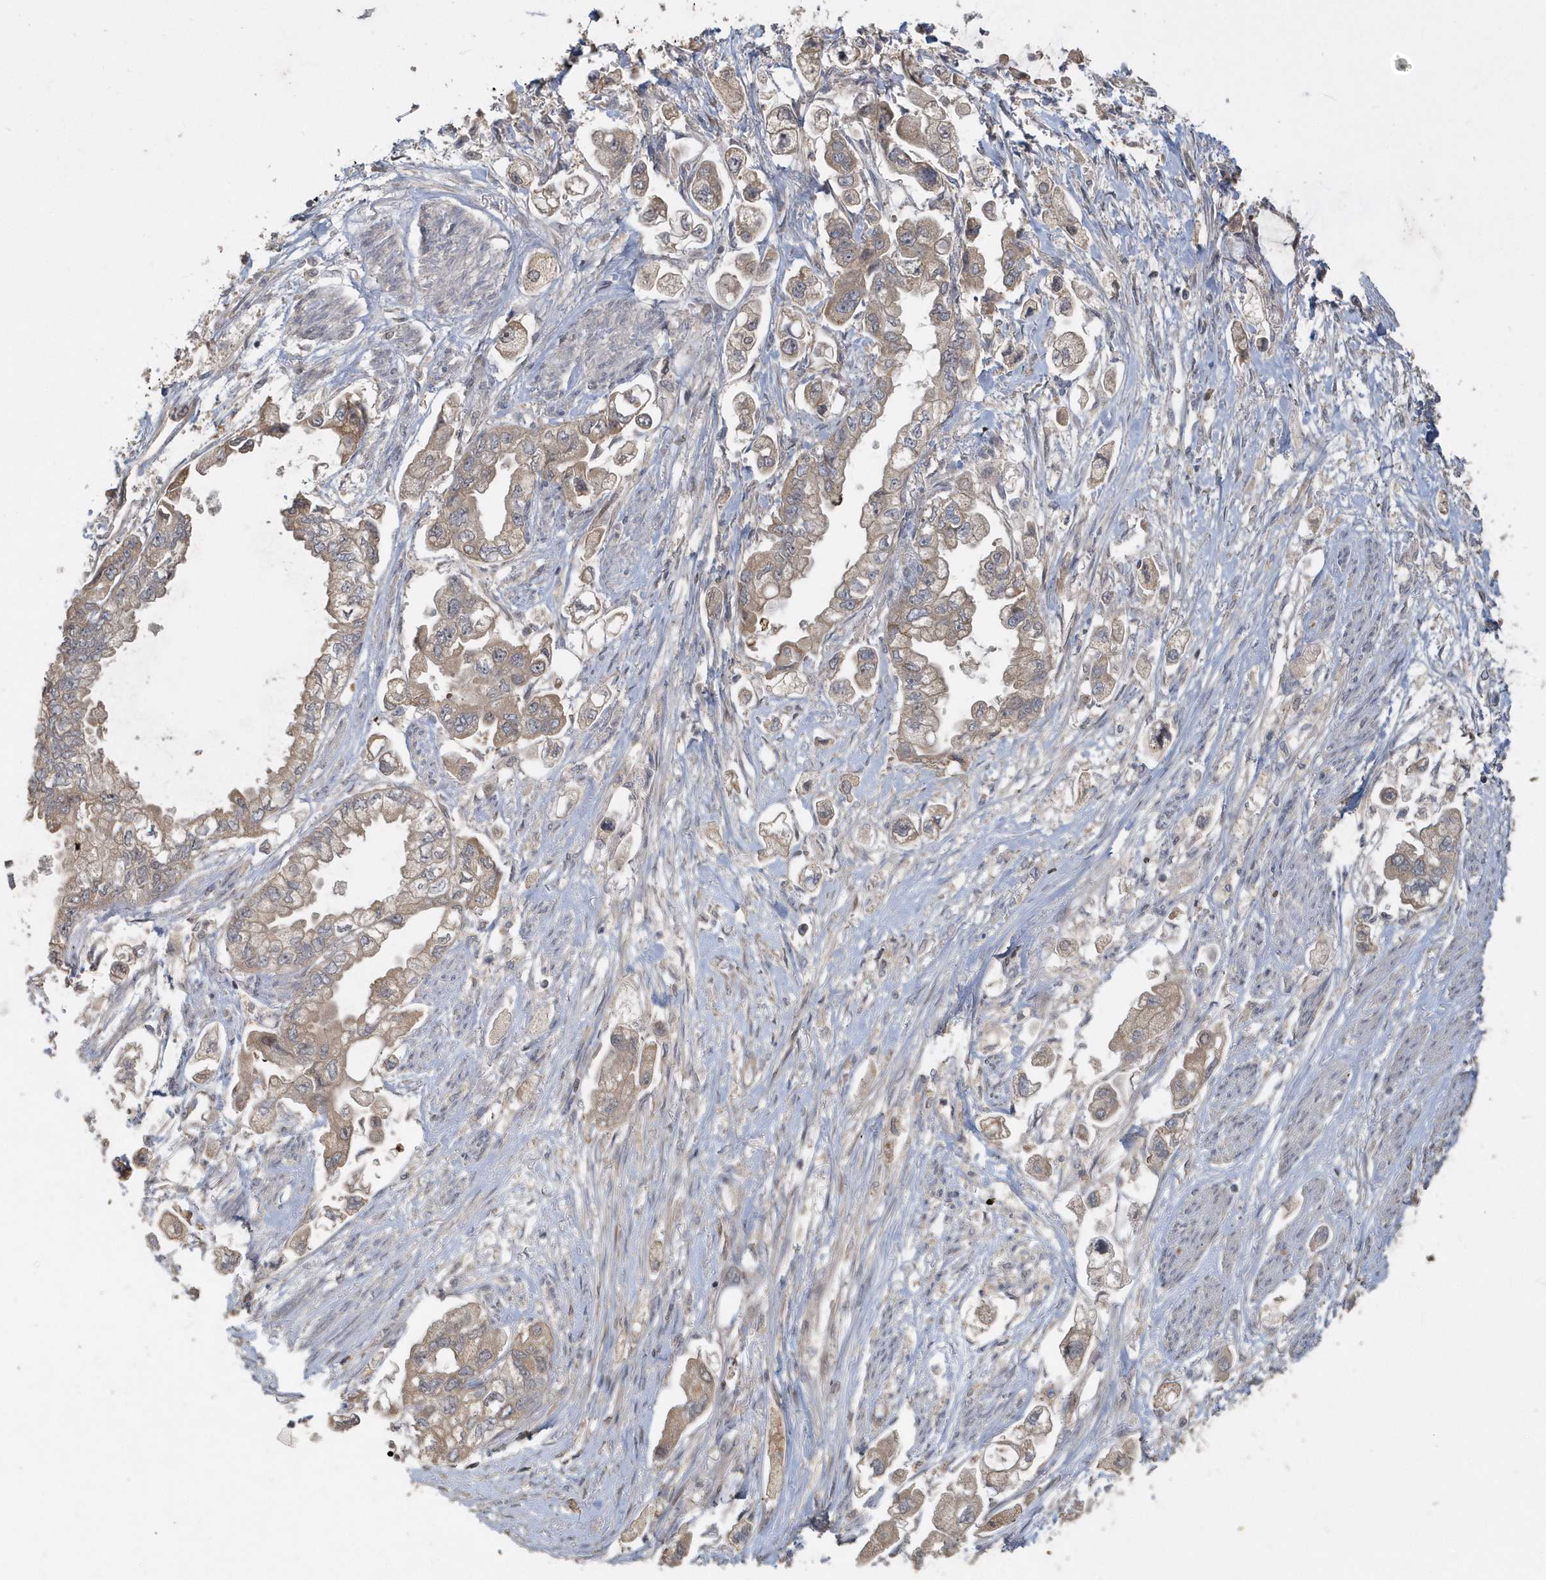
{"staining": {"intensity": "moderate", "quantity": ">75%", "location": "cytoplasmic/membranous"}, "tissue": "stomach cancer", "cell_type": "Tumor cells", "image_type": "cancer", "snomed": [{"axis": "morphology", "description": "Adenocarcinoma, NOS"}, {"axis": "topography", "description": "Stomach"}], "caption": "Human stomach adenocarcinoma stained for a protein (brown) reveals moderate cytoplasmic/membranous positive positivity in about >75% of tumor cells.", "gene": "TRAIP", "patient": {"sex": "male", "age": 62}}